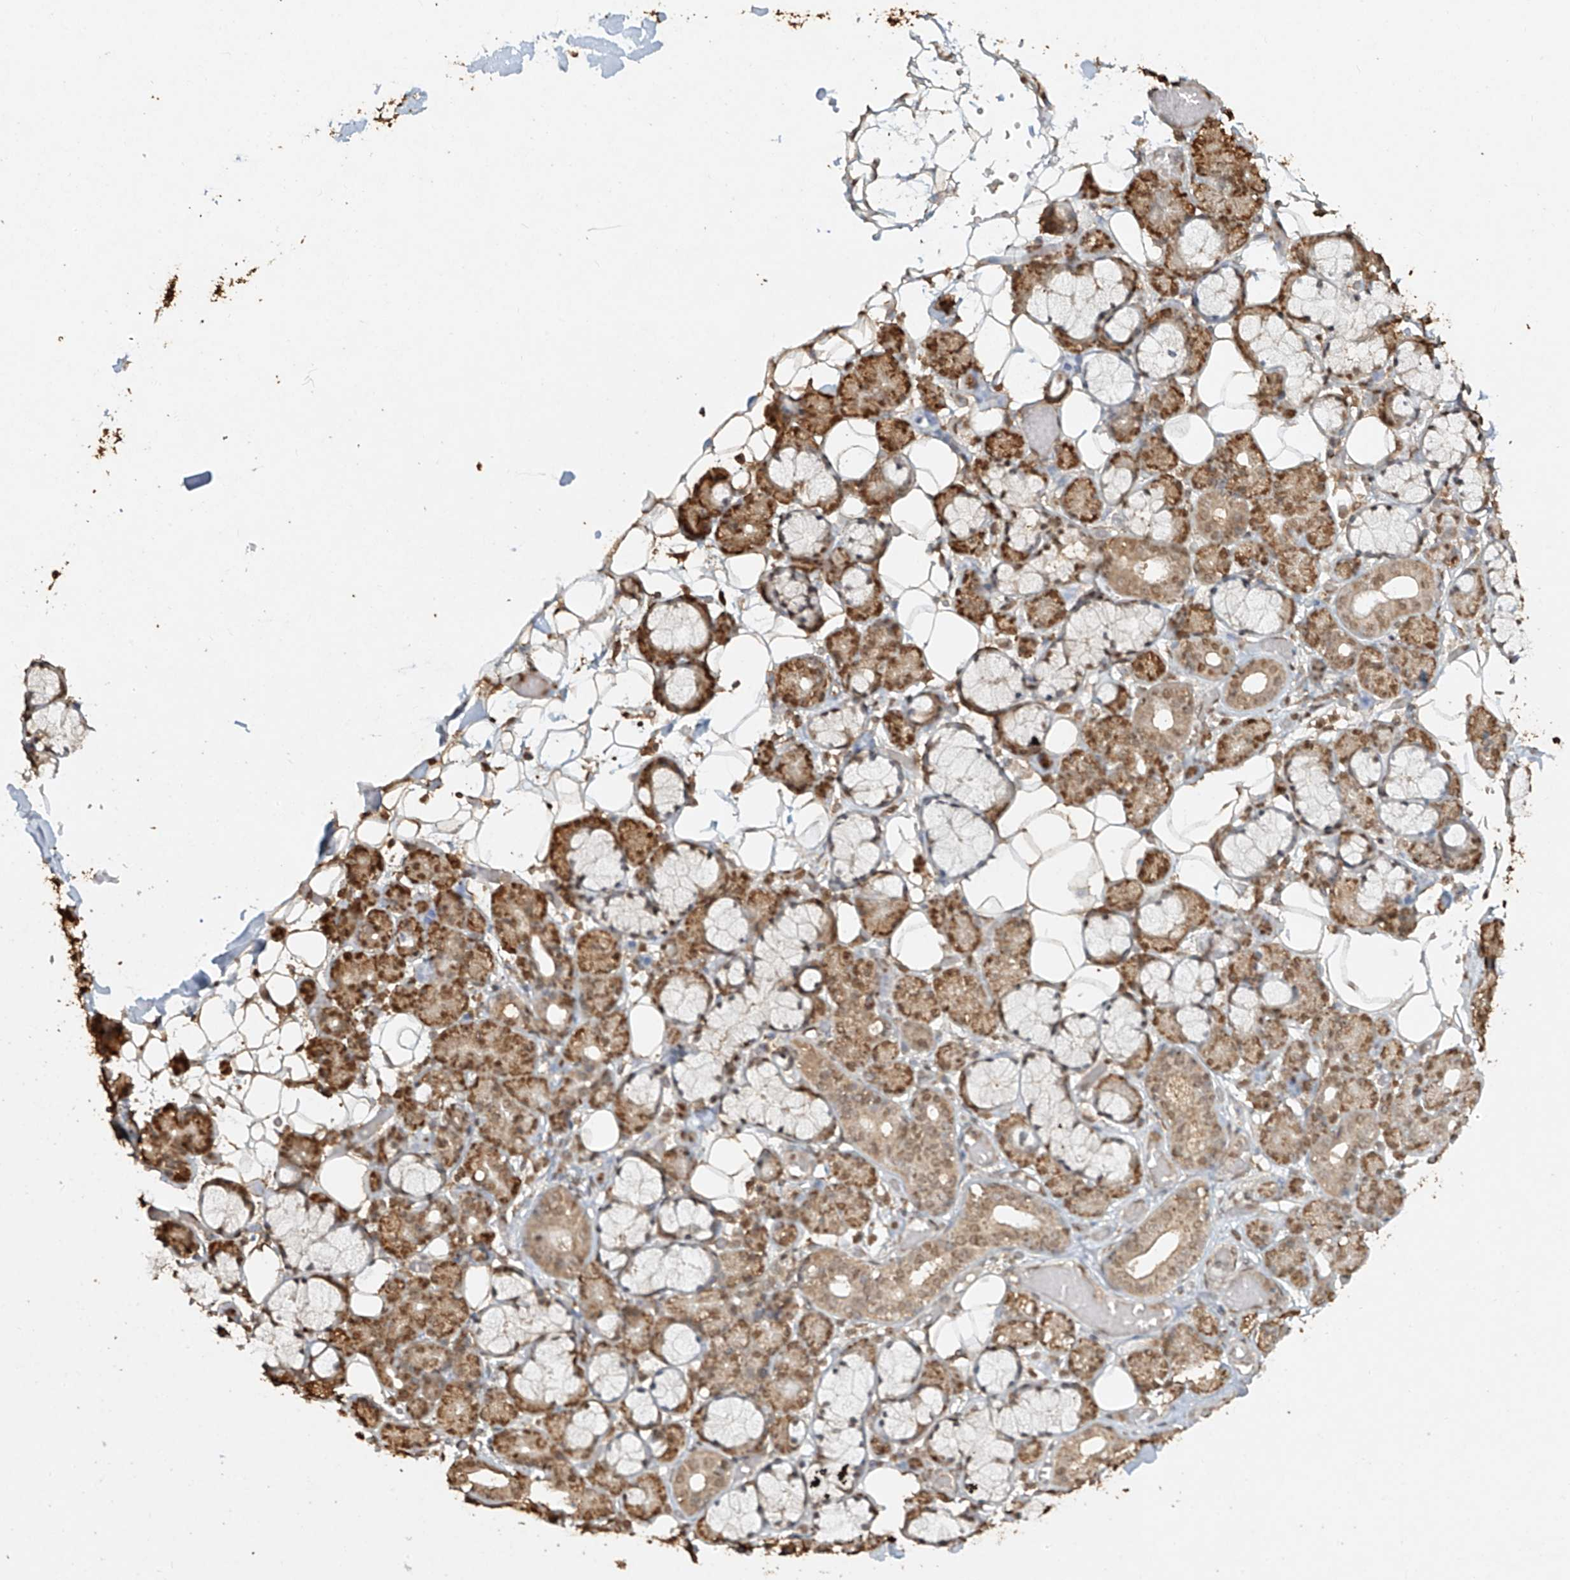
{"staining": {"intensity": "moderate", "quantity": ">75%", "location": "cytoplasmic/membranous,nuclear"}, "tissue": "salivary gland", "cell_type": "Glandular cells", "image_type": "normal", "snomed": [{"axis": "morphology", "description": "Normal tissue, NOS"}, {"axis": "topography", "description": "Salivary gland"}], "caption": "Immunohistochemistry (IHC) staining of normal salivary gland, which reveals medium levels of moderate cytoplasmic/membranous,nuclear staining in approximately >75% of glandular cells indicating moderate cytoplasmic/membranous,nuclear protein positivity. The staining was performed using DAB (3,3'-diaminobenzidine) (brown) for protein detection and nuclei were counterstained in hematoxylin (blue).", "gene": "TIGAR", "patient": {"sex": "male", "age": 63}}